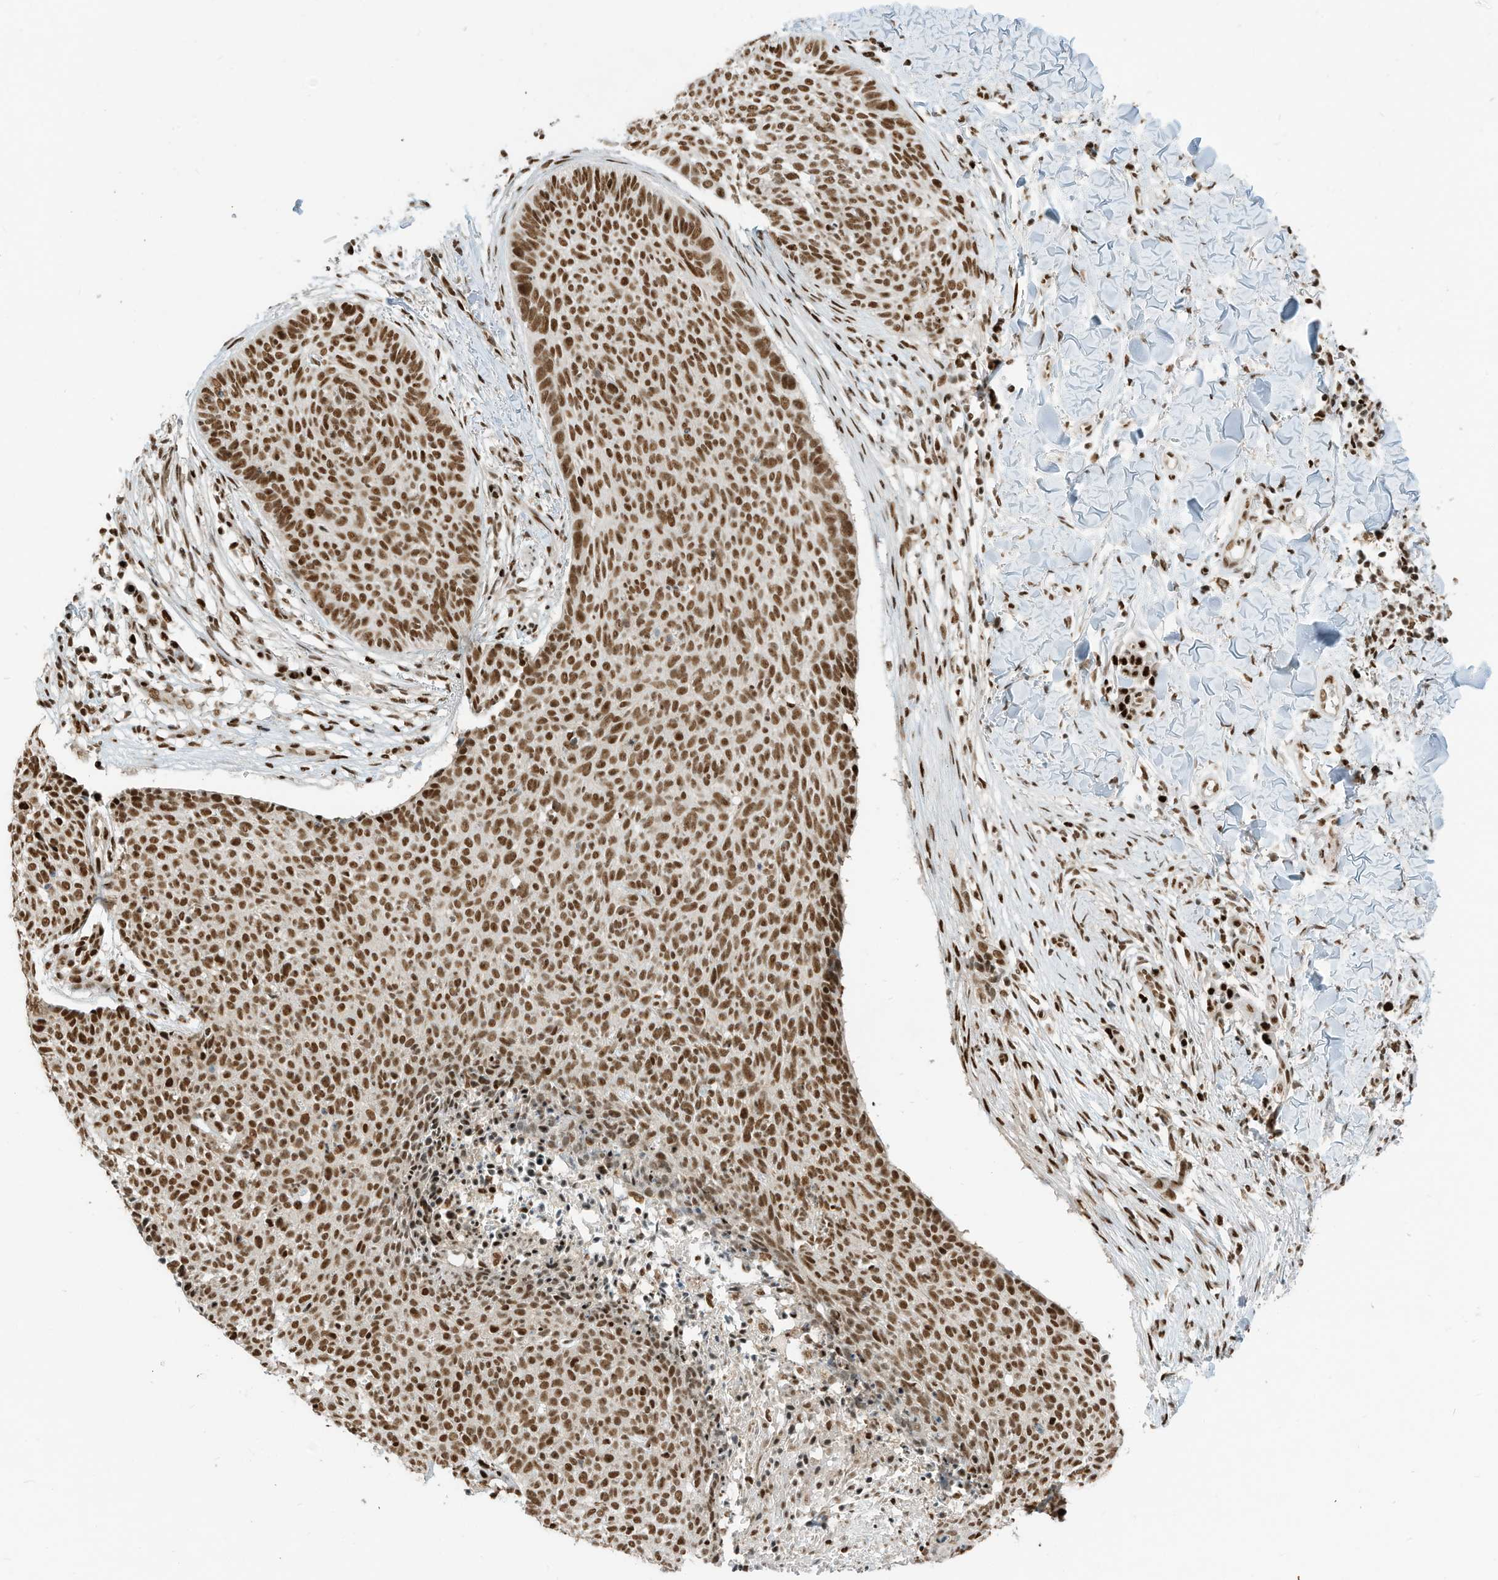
{"staining": {"intensity": "strong", "quantity": ">75%", "location": "nuclear"}, "tissue": "skin cancer", "cell_type": "Tumor cells", "image_type": "cancer", "snomed": [{"axis": "morphology", "description": "Normal tissue, NOS"}, {"axis": "morphology", "description": "Basal cell carcinoma"}, {"axis": "topography", "description": "Skin"}], "caption": "Approximately >75% of tumor cells in skin cancer (basal cell carcinoma) show strong nuclear protein expression as visualized by brown immunohistochemical staining.", "gene": "SAMD15", "patient": {"sex": "male", "age": 50}}